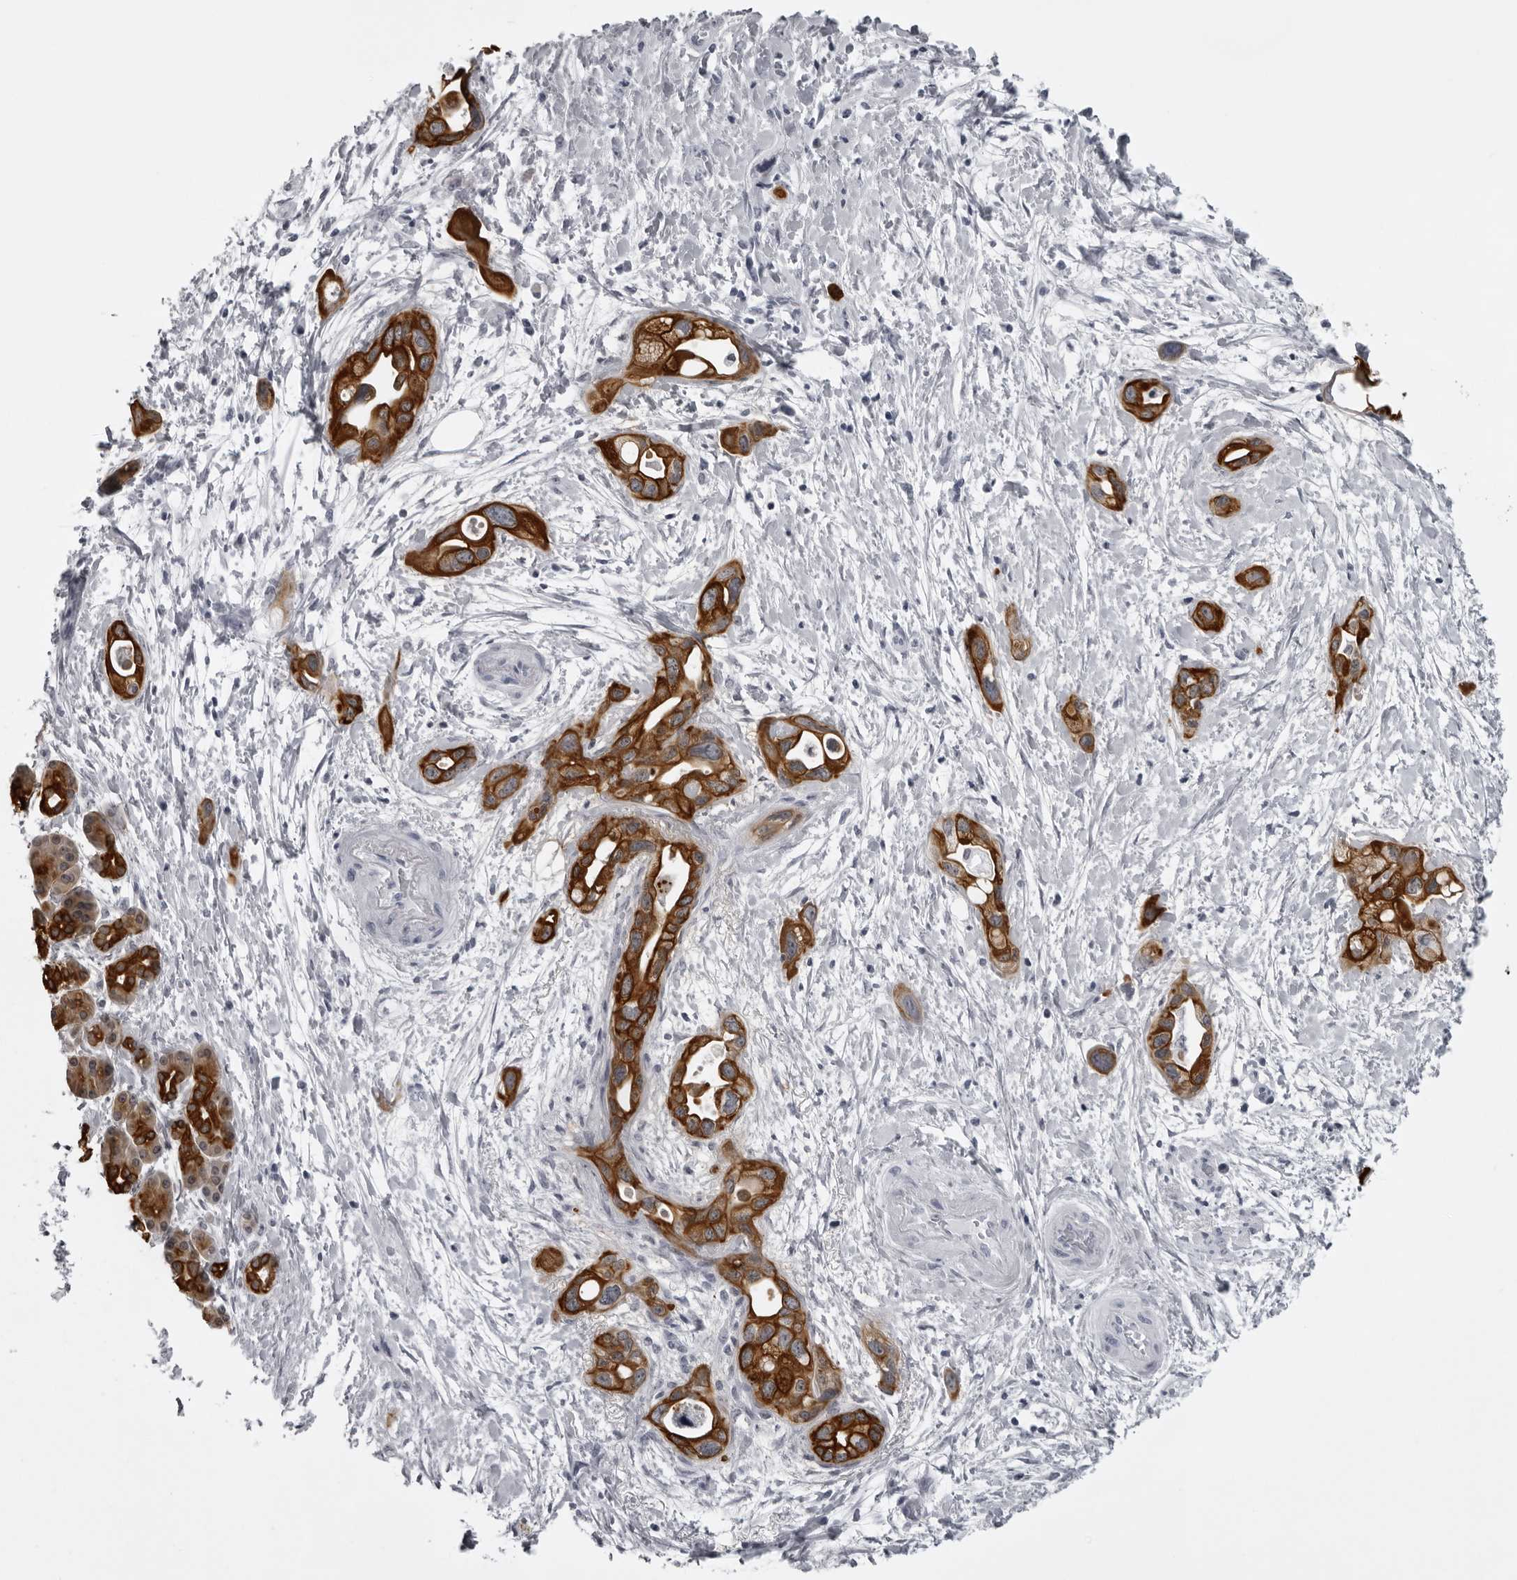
{"staining": {"intensity": "strong", "quantity": ">75%", "location": "cytoplasmic/membranous"}, "tissue": "pancreatic cancer", "cell_type": "Tumor cells", "image_type": "cancer", "snomed": [{"axis": "morphology", "description": "Adenocarcinoma, NOS"}, {"axis": "topography", "description": "Pancreas"}], "caption": "Adenocarcinoma (pancreatic) stained with immunohistochemistry (IHC) reveals strong cytoplasmic/membranous positivity in approximately >75% of tumor cells. (DAB IHC with brightfield microscopy, high magnification).", "gene": "UROD", "patient": {"sex": "female", "age": 77}}